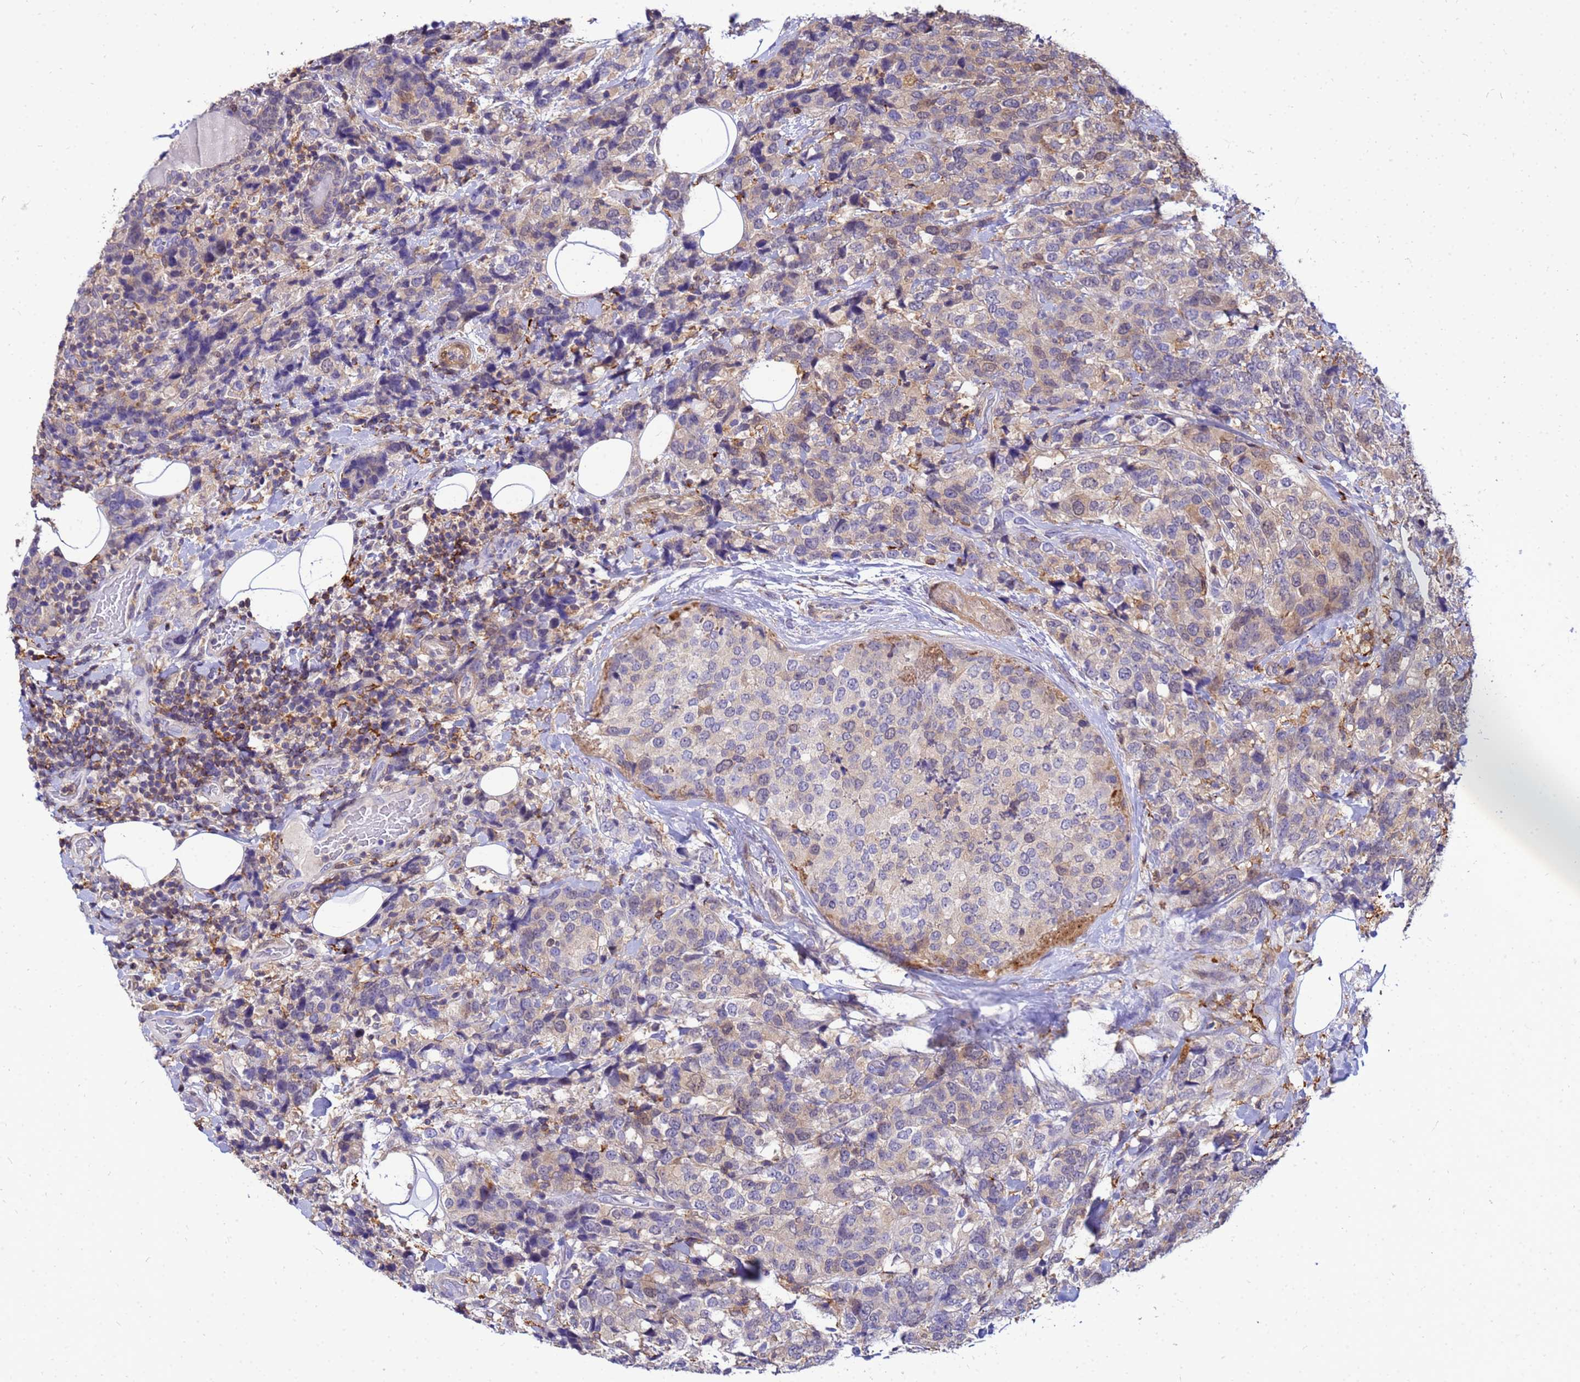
{"staining": {"intensity": "weak", "quantity": "<25%", "location": "cytoplasmic/membranous"}, "tissue": "breast cancer", "cell_type": "Tumor cells", "image_type": "cancer", "snomed": [{"axis": "morphology", "description": "Lobular carcinoma"}, {"axis": "topography", "description": "Breast"}], "caption": "Protein analysis of breast cancer displays no significant staining in tumor cells. (Brightfield microscopy of DAB (3,3'-diaminobenzidine) IHC at high magnification).", "gene": "DBNDD2", "patient": {"sex": "female", "age": 59}}